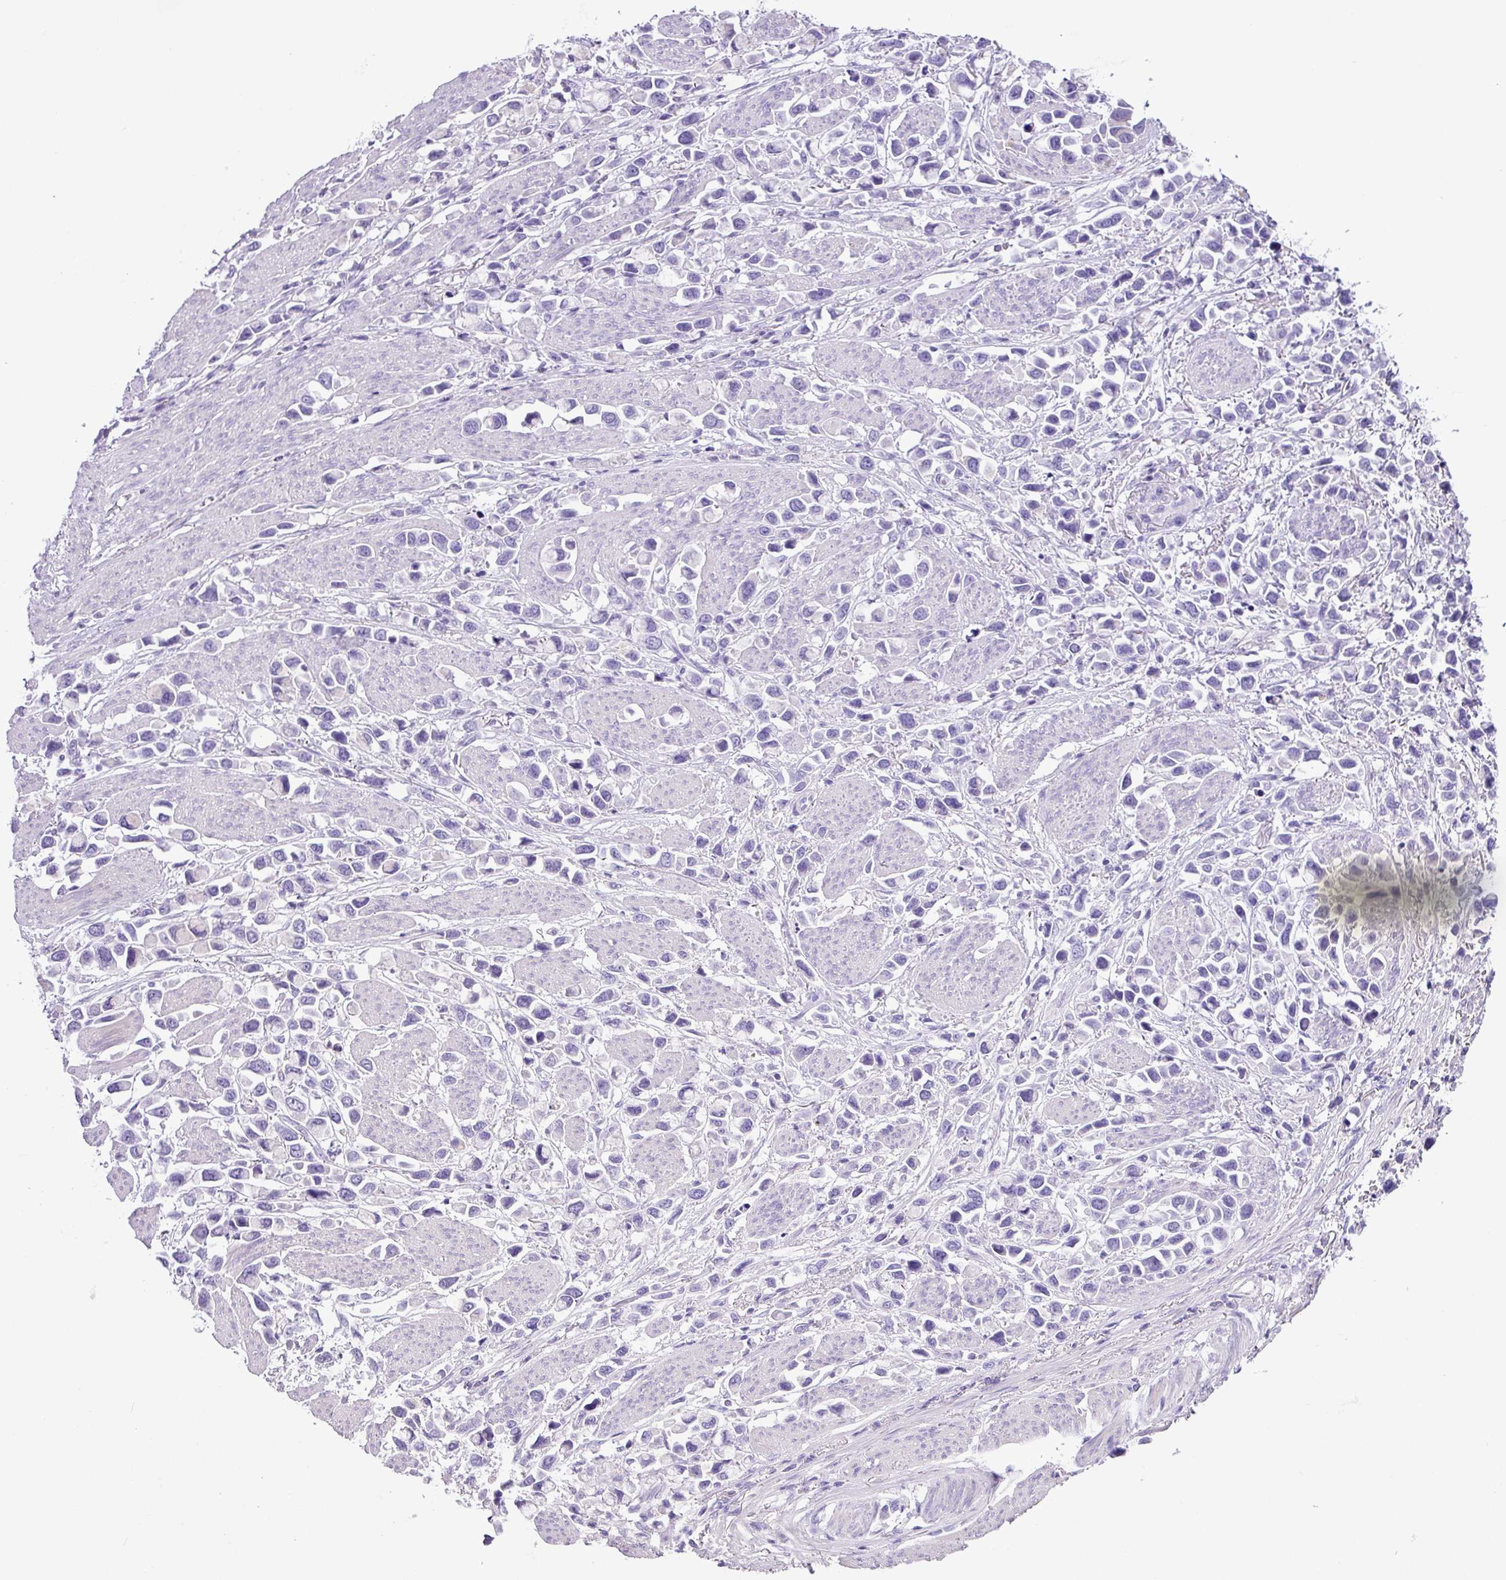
{"staining": {"intensity": "negative", "quantity": "none", "location": "none"}, "tissue": "stomach cancer", "cell_type": "Tumor cells", "image_type": "cancer", "snomed": [{"axis": "morphology", "description": "Adenocarcinoma, NOS"}, {"axis": "topography", "description": "Stomach"}], "caption": "DAB immunohistochemical staining of human stomach adenocarcinoma reveals no significant positivity in tumor cells.", "gene": "CYSTM1", "patient": {"sex": "female", "age": 81}}